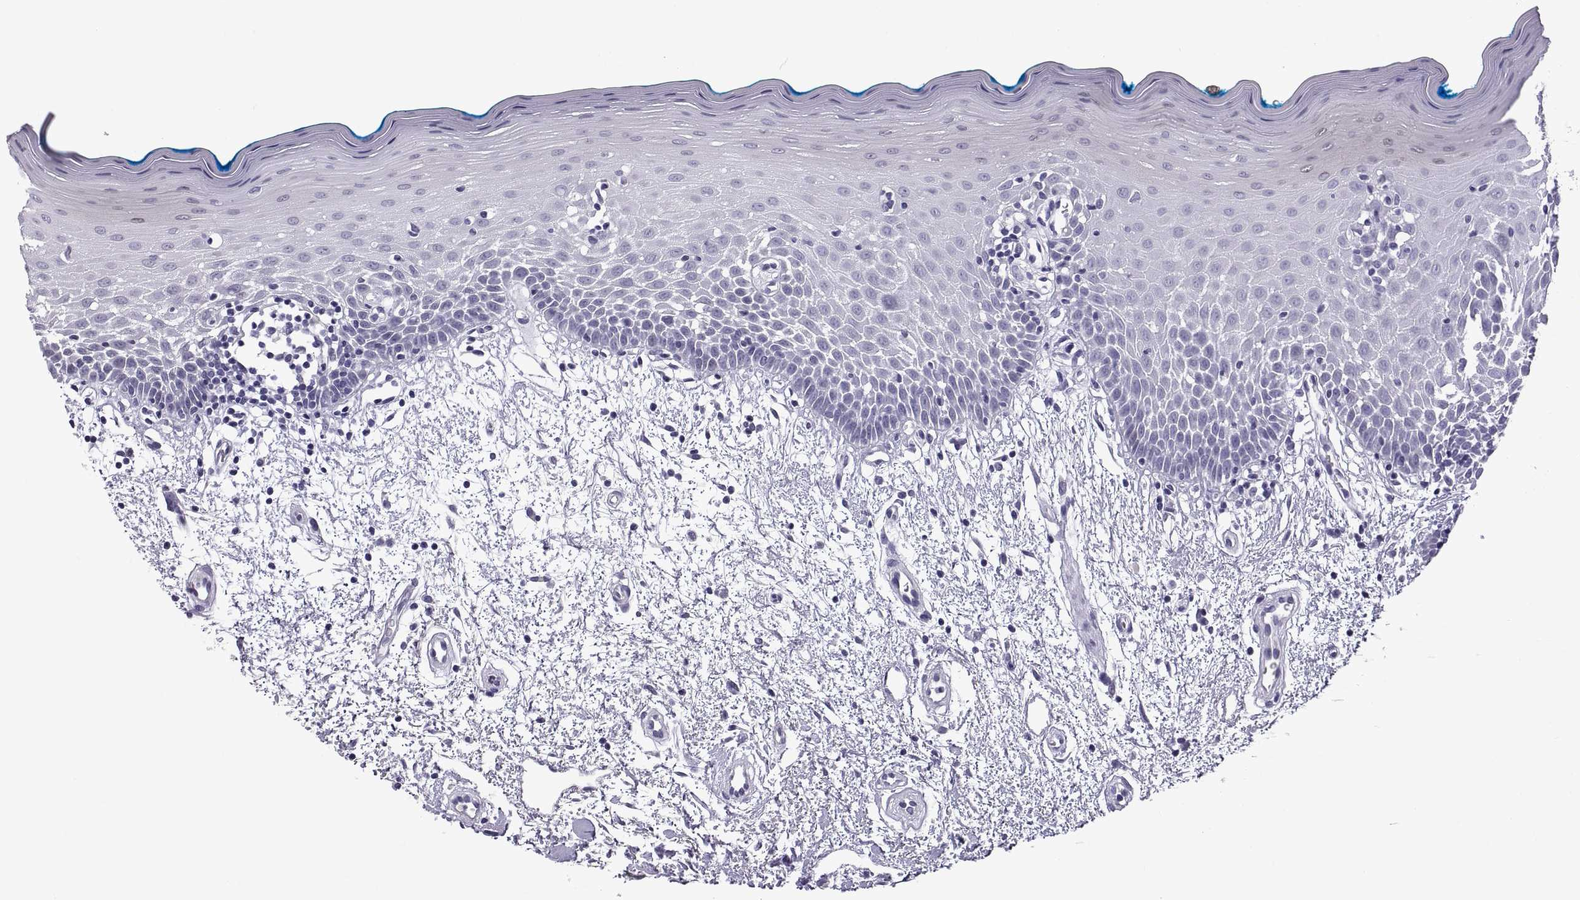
{"staining": {"intensity": "negative", "quantity": "none", "location": "none"}, "tissue": "oral mucosa", "cell_type": "Squamous epithelial cells", "image_type": "normal", "snomed": [{"axis": "morphology", "description": "Normal tissue, NOS"}, {"axis": "morphology", "description": "Squamous cell carcinoma, NOS"}, {"axis": "topography", "description": "Oral tissue"}, {"axis": "topography", "description": "Head-Neck"}], "caption": "Human oral mucosa stained for a protein using IHC exhibits no expression in squamous epithelial cells.", "gene": "C3orf22", "patient": {"sex": "female", "age": 75}}